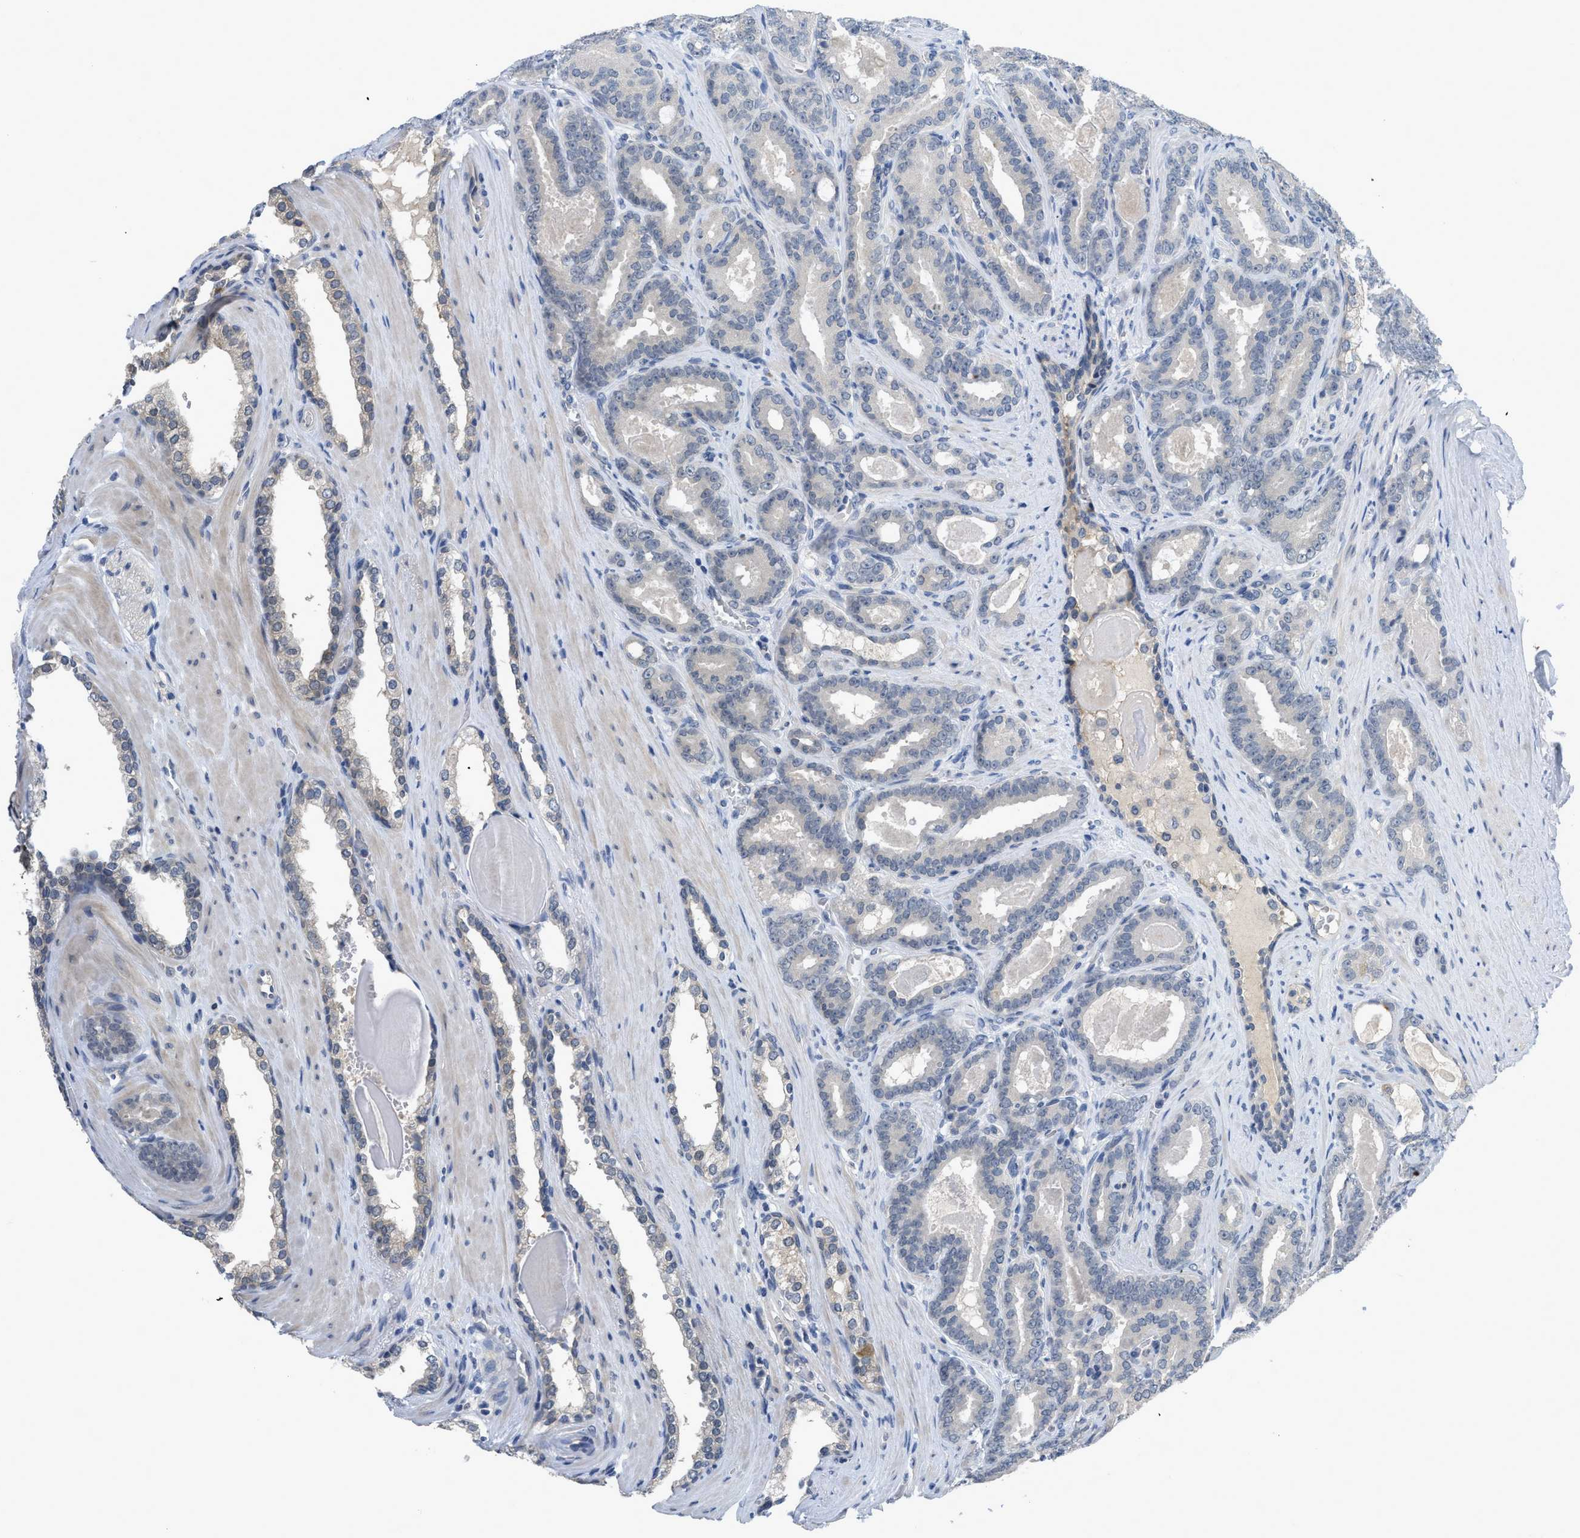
{"staining": {"intensity": "negative", "quantity": "none", "location": "none"}, "tissue": "prostate cancer", "cell_type": "Tumor cells", "image_type": "cancer", "snomed": [{"axis": "morphology", "description": "Adenocarcinoma, High grade"}, {"axis": "topography", "description": "Prostate"}], "caption": "Image shows no significant protein staining in tumor cells of high-grade adenocarcinoma (prostate).", "gene": "TNFAIP1", "patient": {"sex": "male", "age": 60}}